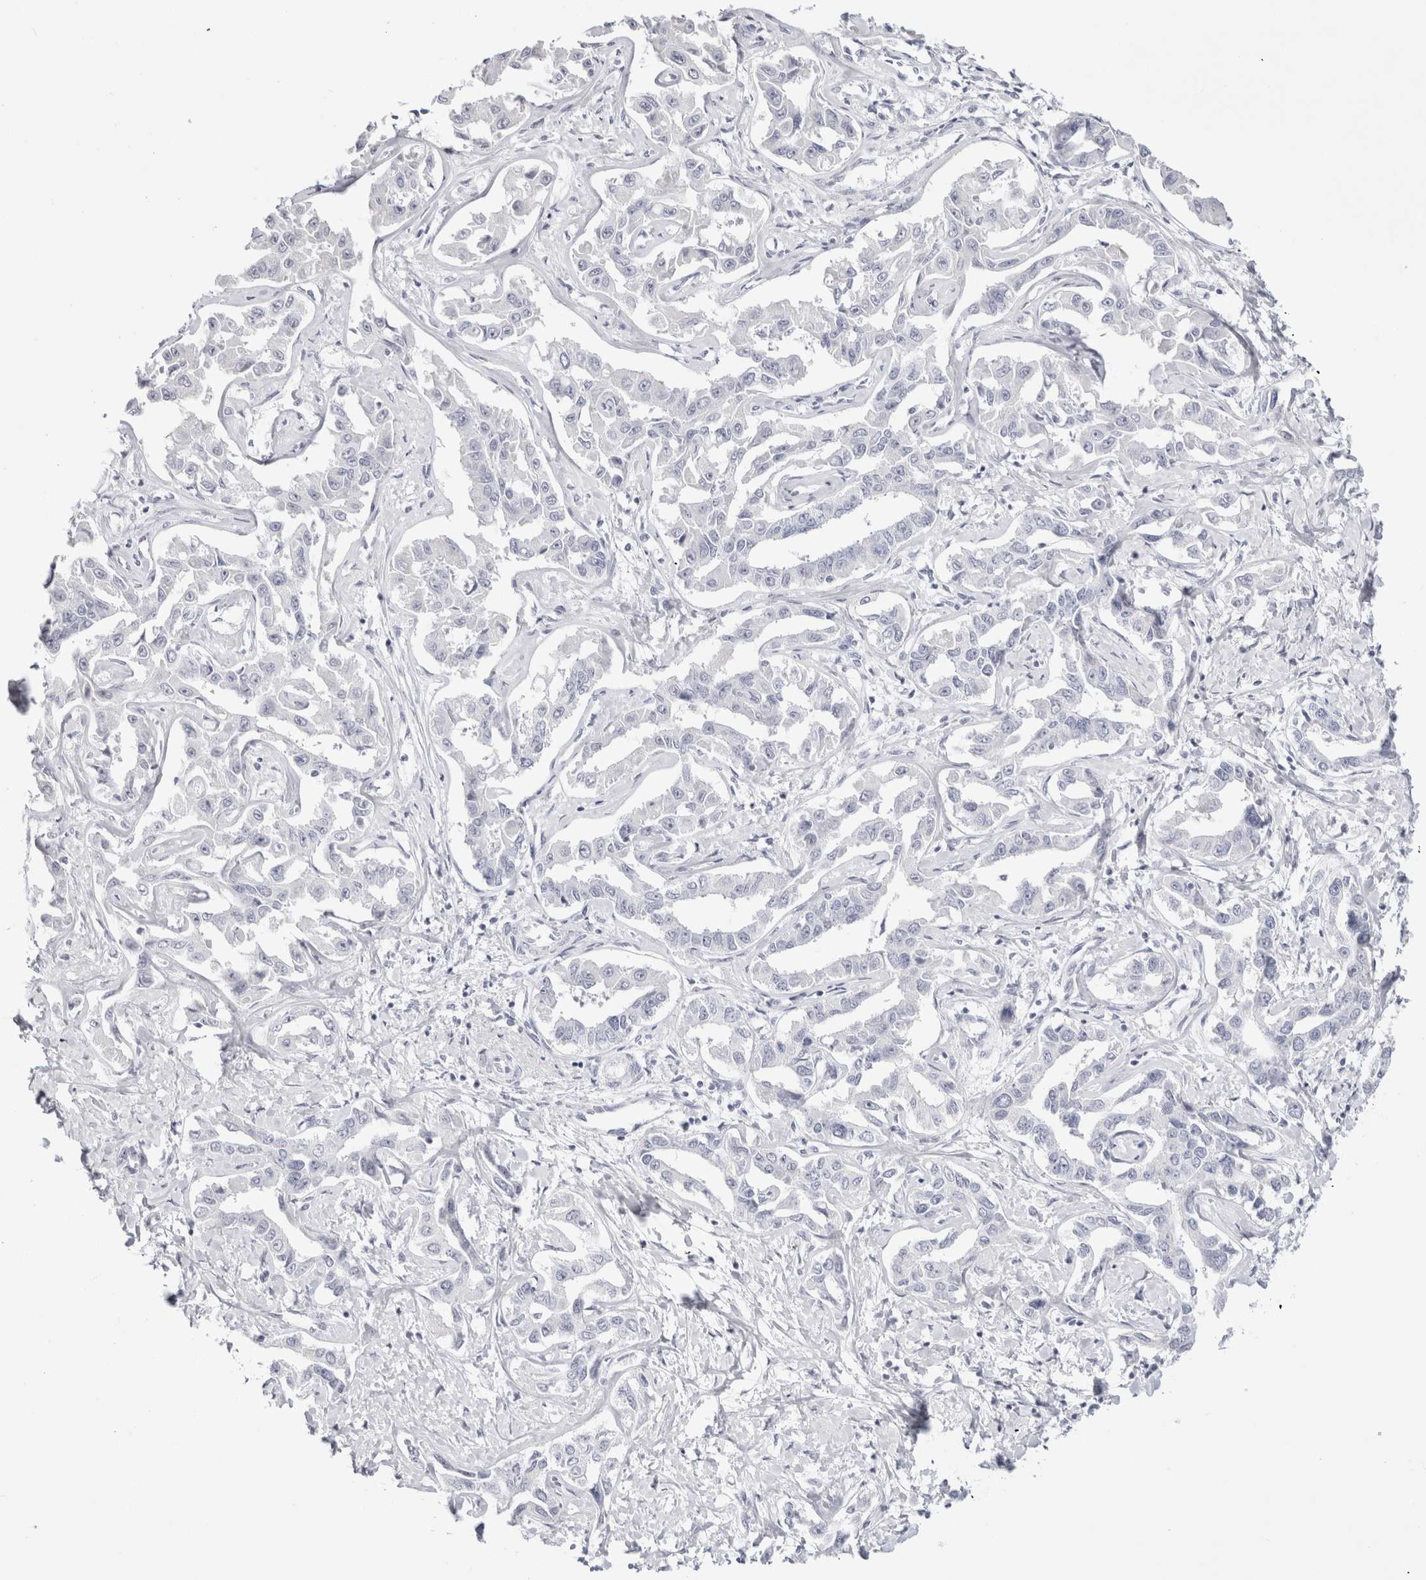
{"staining": {"intensity": "negative", "quantity": "none", "location": "none"}, "tissue": "liver cancer", "cell_type": "Tumor cells", "image_type": "cancer", "snomed": [{"axis": "morphology", "description": "Cholangiocarcinoma"}, {"axis": "topography", "description": "Liver"}], "caption": "Immunohistochemistry image of neoplastic tissue: liver cancer (cholangiocarcinoma) stained with DAB (3,3'-diaminobenzidine) displays no significant protein staining in tumor cells.", "gene": "GARIN1A", "patient": {"sex": "male", "age": 59}}